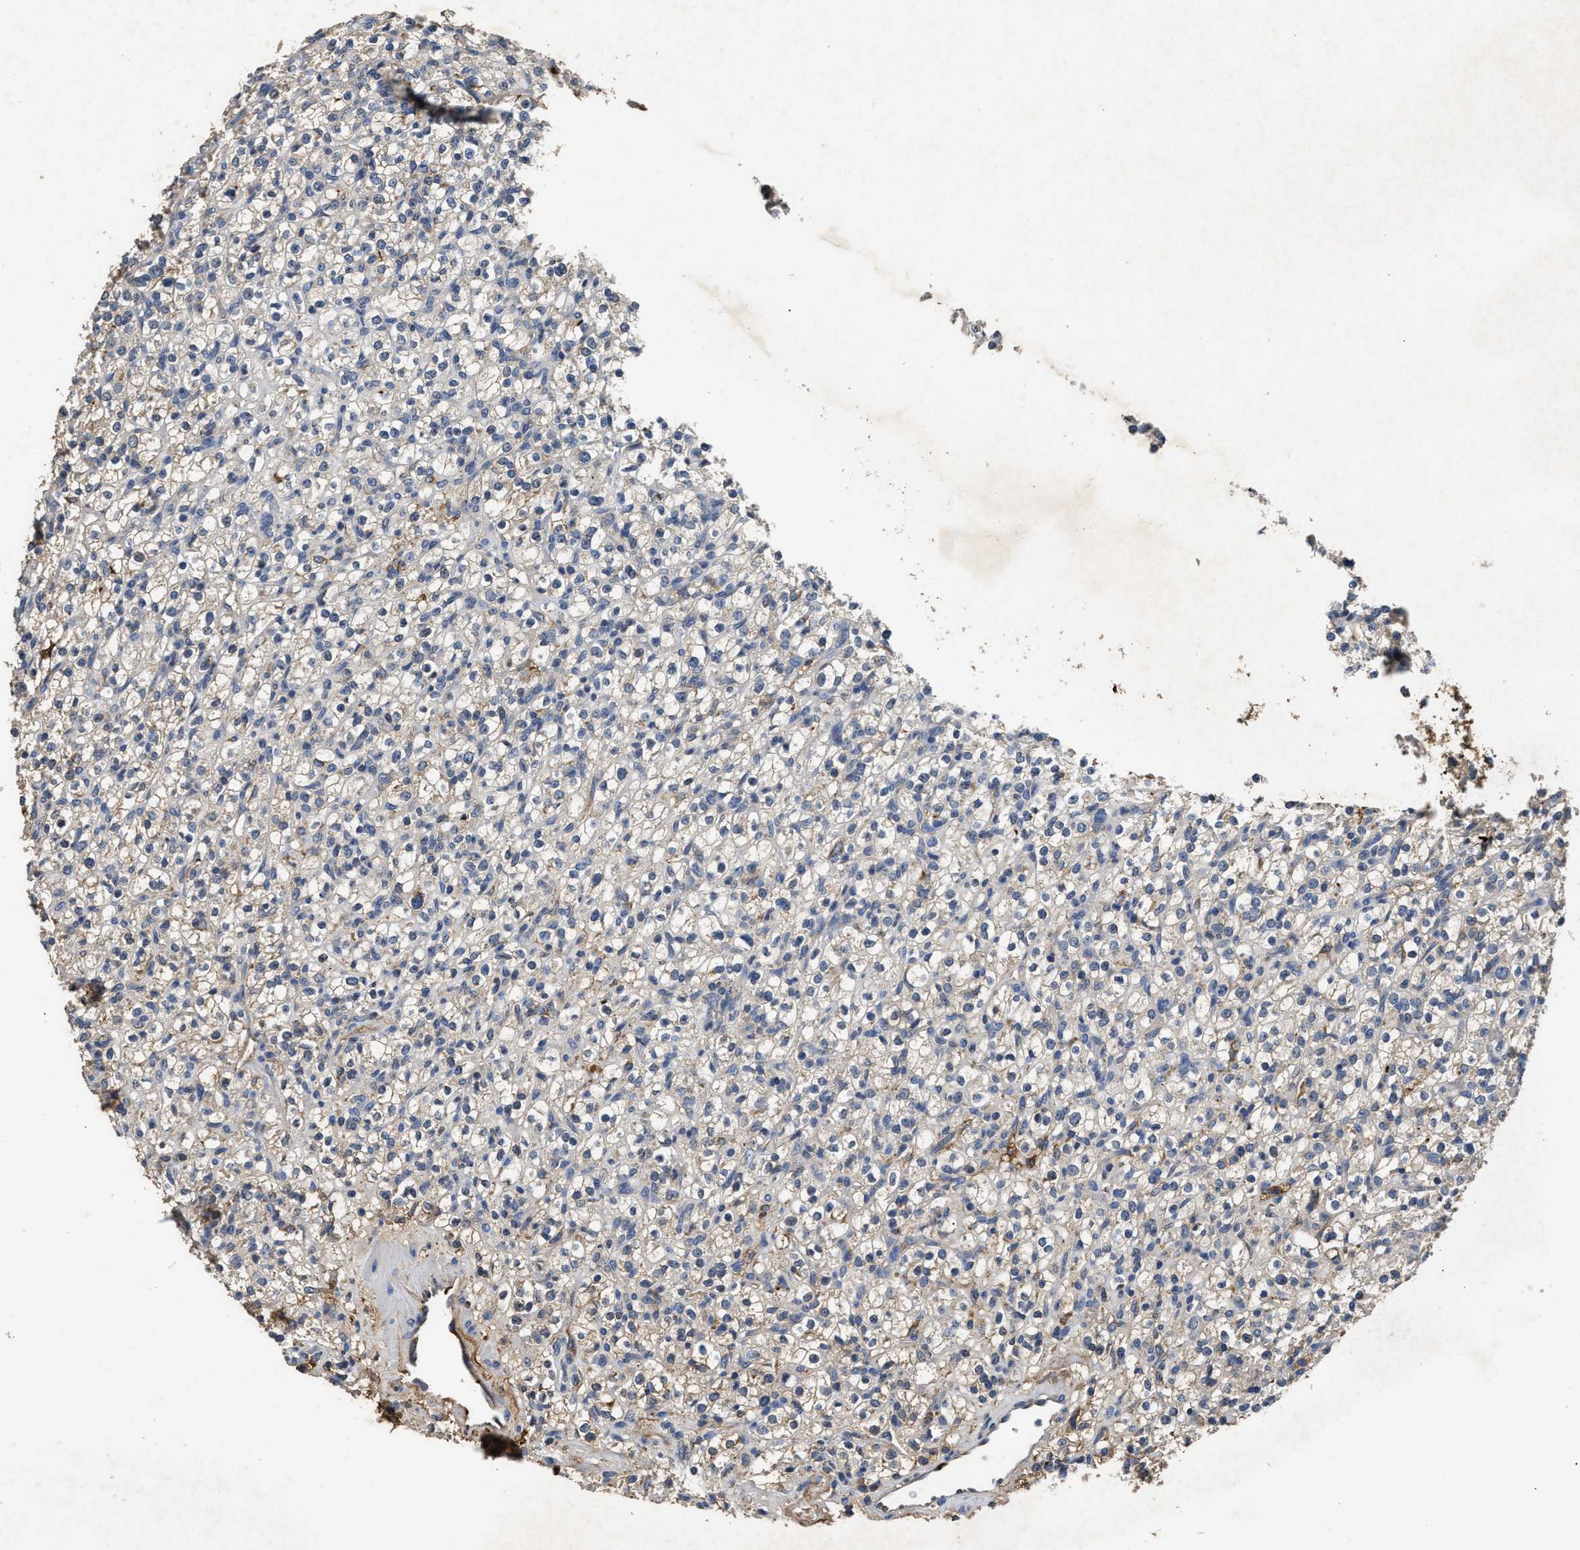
{"staining": {"intensity": "weak", "quantity": "<25%", "location": "cytoplasmic/membranous"}, "tissue": "renal cancer", "cell_type": "Tumor cells", "image_type": "cancer", "snomed": [{"axis": "morphology", "description": "Normal tissue, NOS"}, {"axis": "morphology", "description": "Adenocarcinoma, NOS"}, {"axis": "topography", "description": "Kidney"}], "caption": "Immunohistochemistry (IHC) micrograph of human renal cancer (adenocarcinoma) stained for a protein (brown), which shows no staining in tumor cells. (Brightfield microscopy of DAB immunohistochemistry (IHC) at high magnification).", "gene": "C3", "patient": {"sex": "female", "age": 72}}